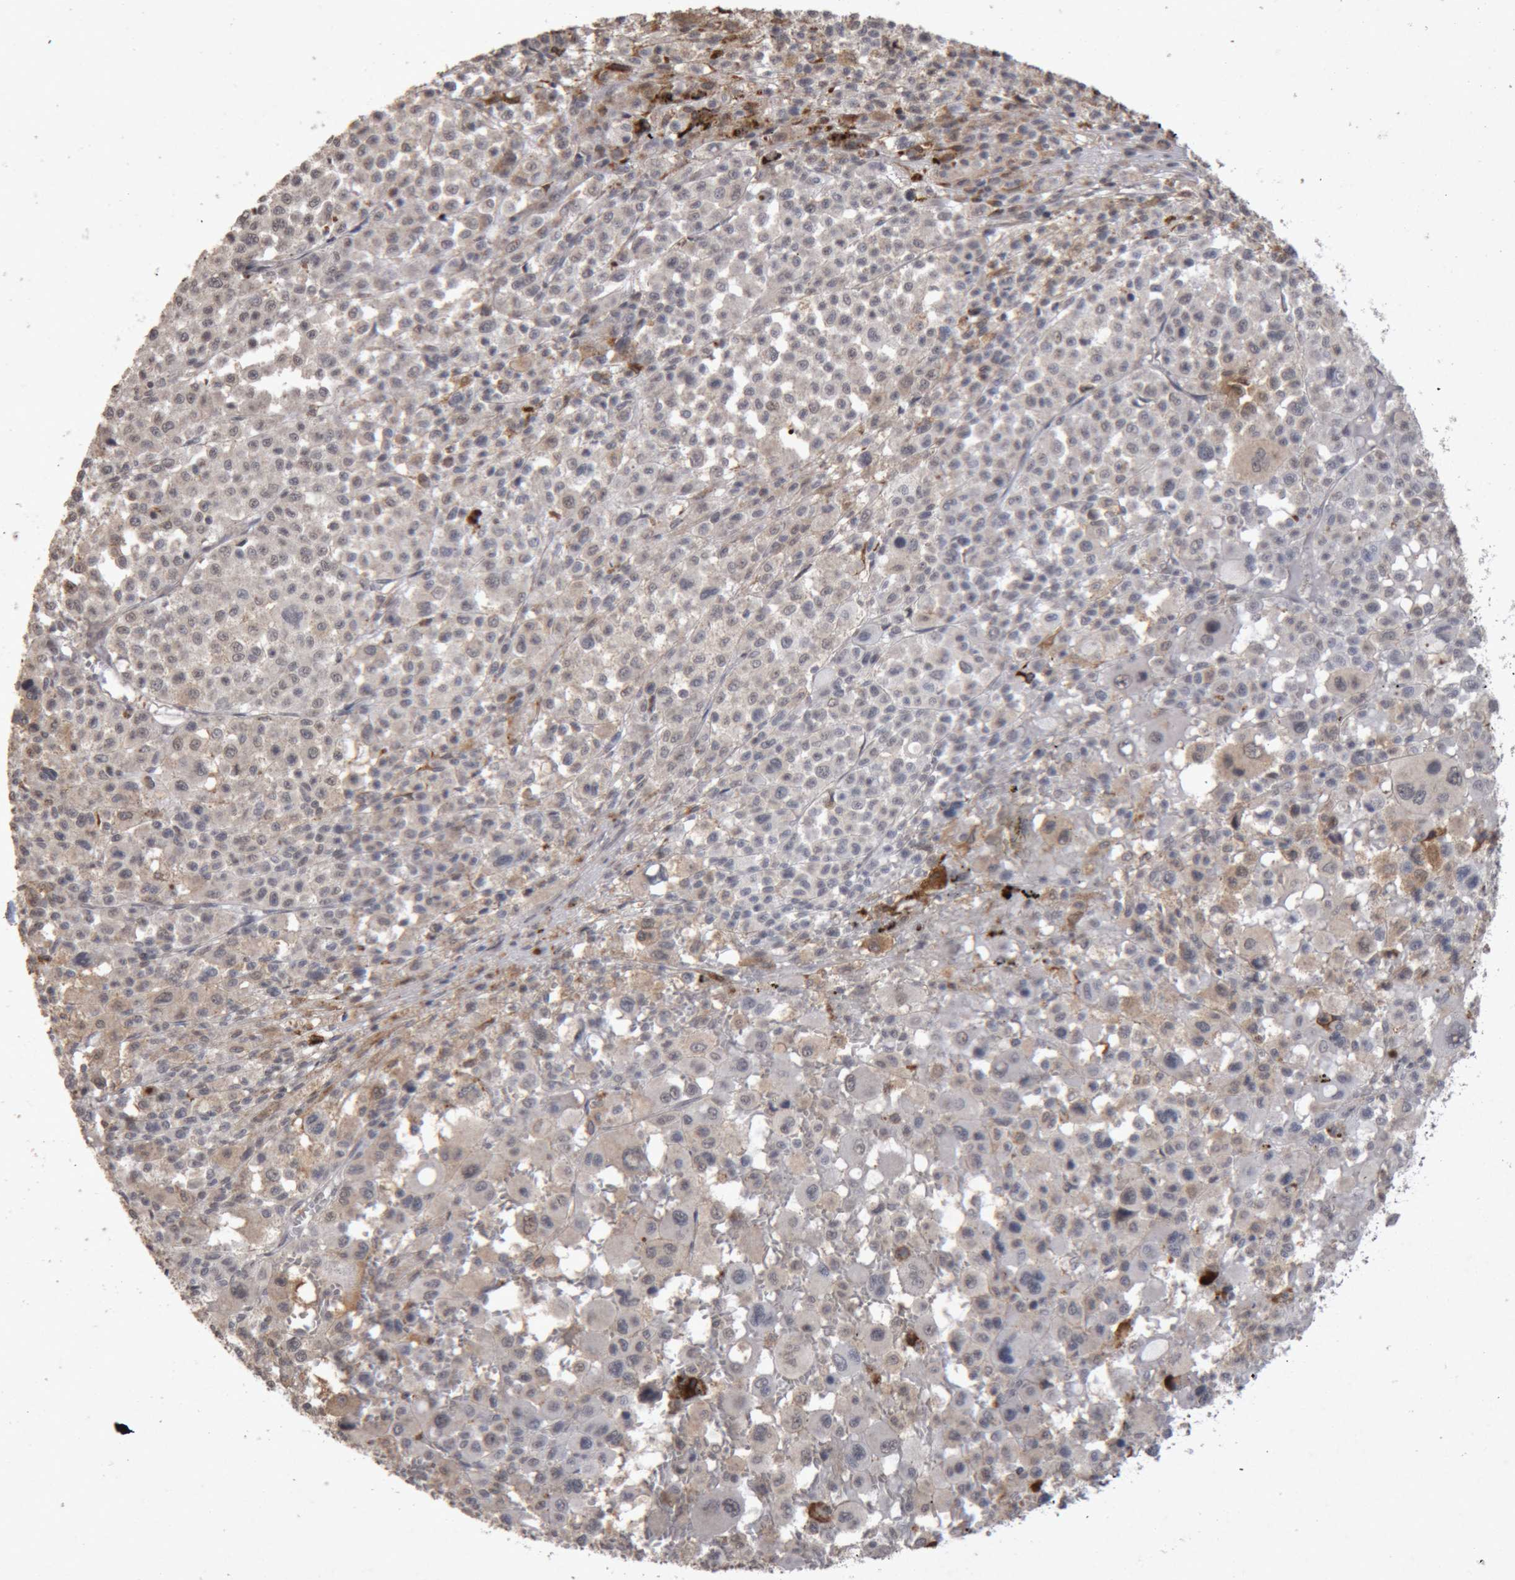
{"staining": {"intensity": "weak", "quantity": "<25%", "location": "cytoplasmic/membranous"}, "tissue": "melanoma", "cell_type": "Tumor cells", "image_type": "cancer", "snomed": [{"axis": "morphology", "description": "Malignant melanoma, Metastatic site"}, {"axis": "topography", "description": "Skin"}], "caption": "This photomicrograph is of malignant melanoma (metastatic site) stained with immunohistochemistry (IHC) to label a protein in brown with the nuclei are counter-stained blue. There is no positivity in tumor cells. Nuclei are stained in blue.", "gene": "MEP1A", "patient": {"sex": "female", "age": 74}}